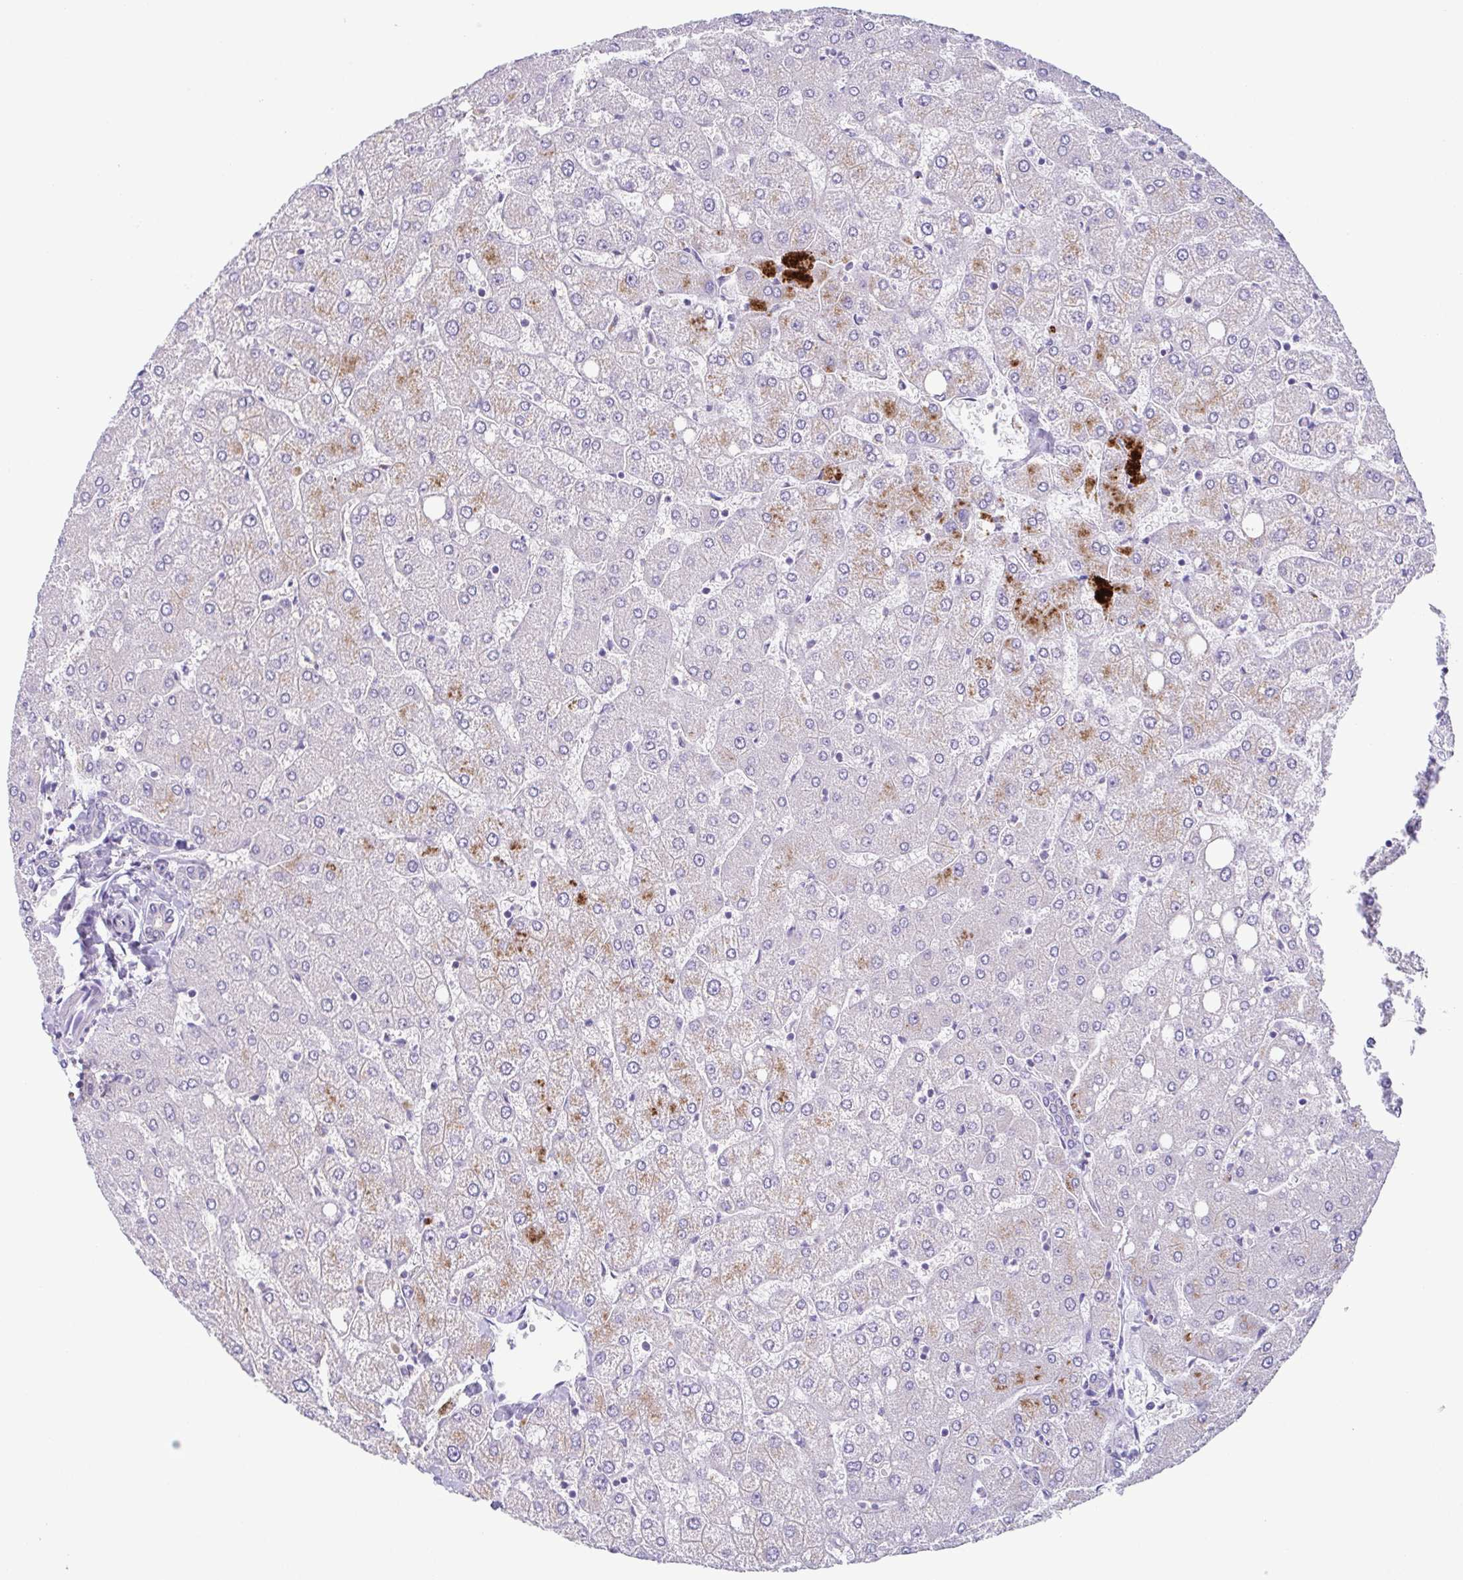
{"staining": {"intensity": "negative", "quantity": "none", "location": "none"}, "tissue": "liver", "cell_type": "Cholangiocytes", "image_type": "normal", "snomed": [{"axis": "morphology", "description": "Normal tissue, NOS"}, {"axis": "topography", "description": "Liver"}], "caption": "An immunohistochemistry image of benign liver is shown. There is no staining in cholangiocytes of liver. The staining was performed using DAB to visualize the protein expression in brown, while the nuclei were stained in blue with hematoxylin (Magnification: 20x).", "gene": "UBE2Q1", "patient": {"sex": "female", "age": 54}}